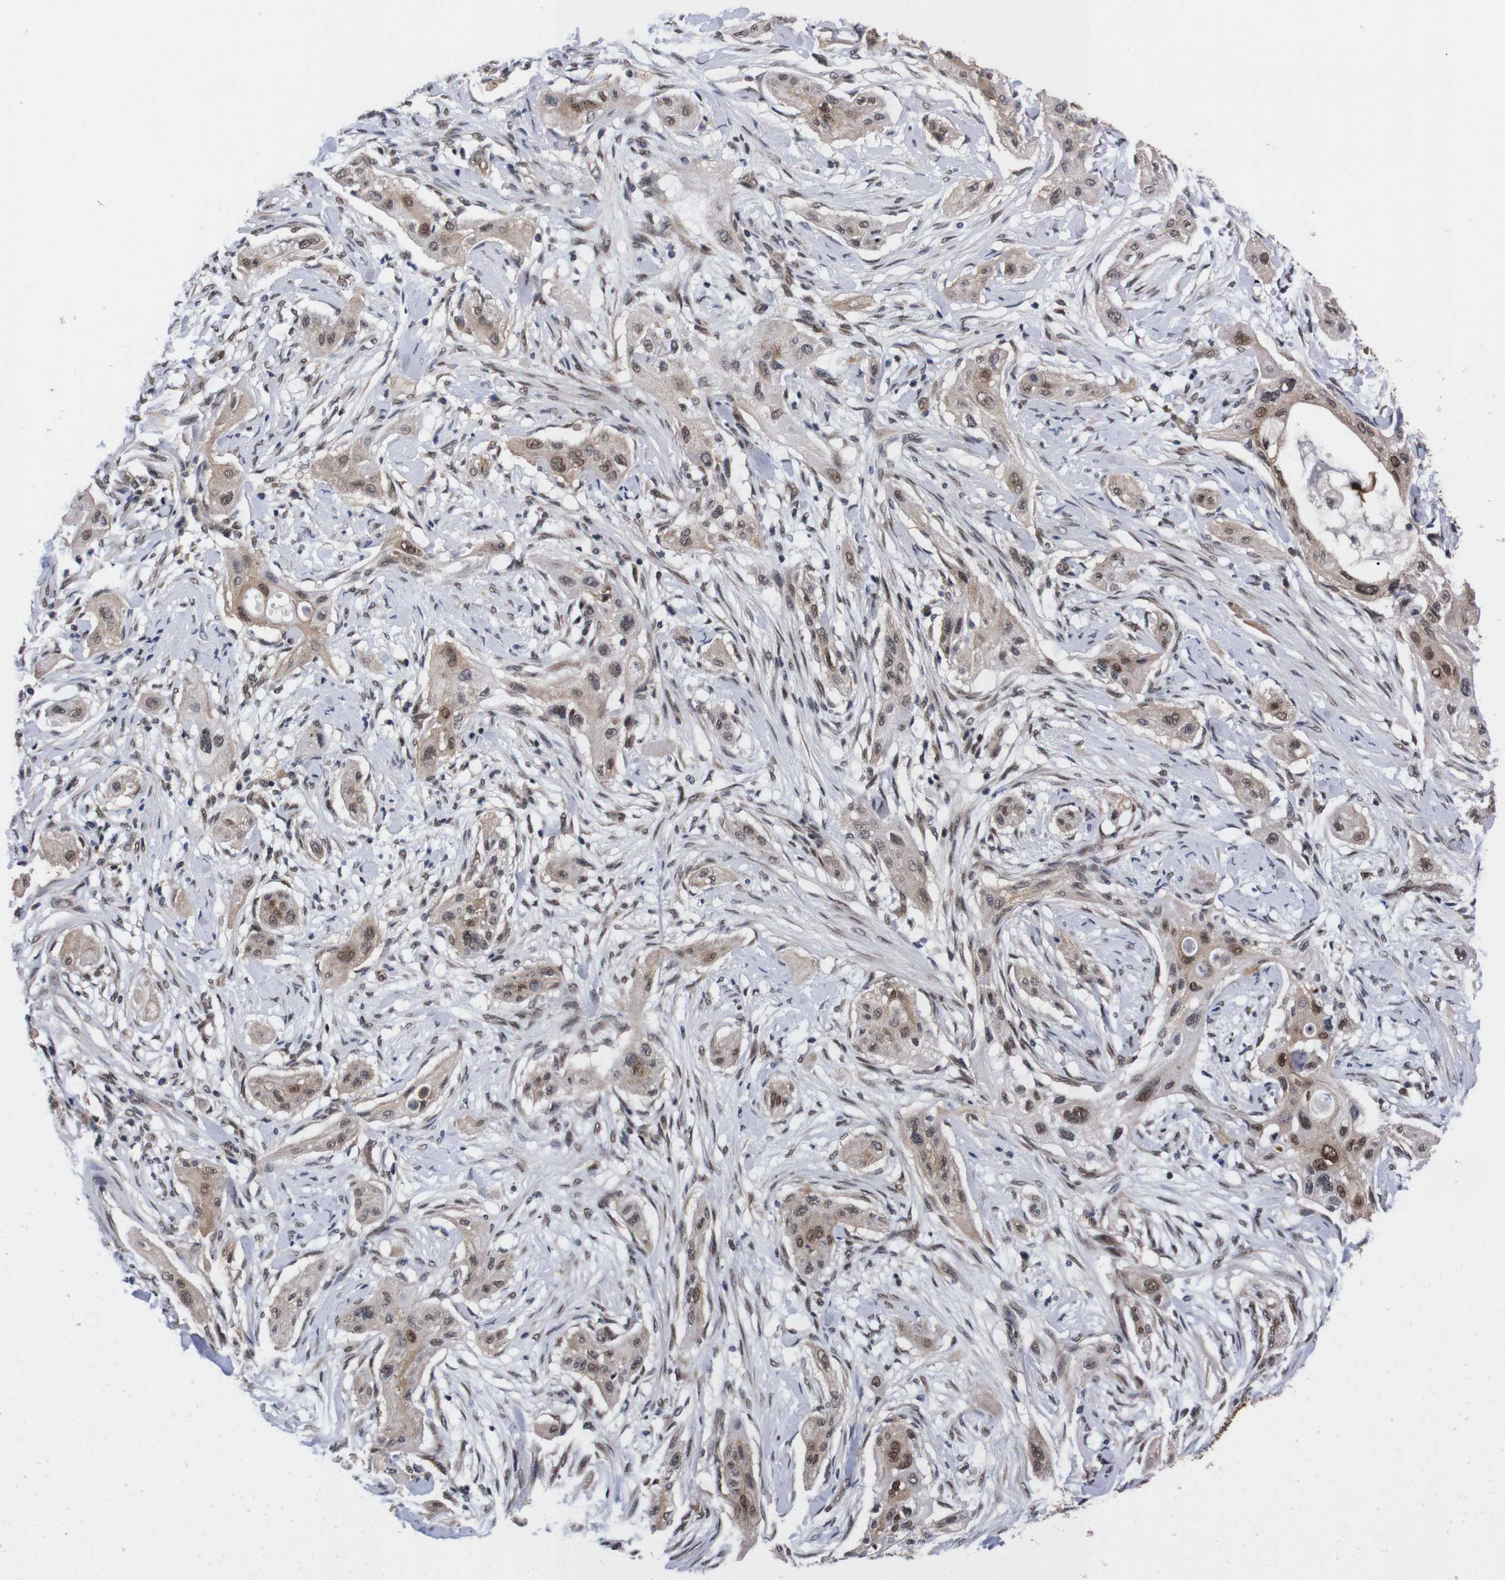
{"staining": {"intensity": "weak", "quantity": ">75%", "location": "cytoplasmic/membranous,nuclear"}, "tissue": "lung cancer", "cell_type": "Tumor cells", "image_type": "cancer", "snomed": [{"axis": "morphology", "description": "Squamous cell carcinoma, NOS"}, {"axis": "topography", "description": "Lung"}], "caption": "An immunohistochemistry photomicrograph of neoplastic tissue is shown. Protein staining in brown highlights weak cytoplasmic/membranous and nuclear positivity in lung cancer within tumor cells. The staining is performed using DAB brown chromogen to label protein expression. The nuclei are counter-stained blue using hematoxylin.", "gene": "UBQLN2", "patient": {"sex": "female", "age": 47}}